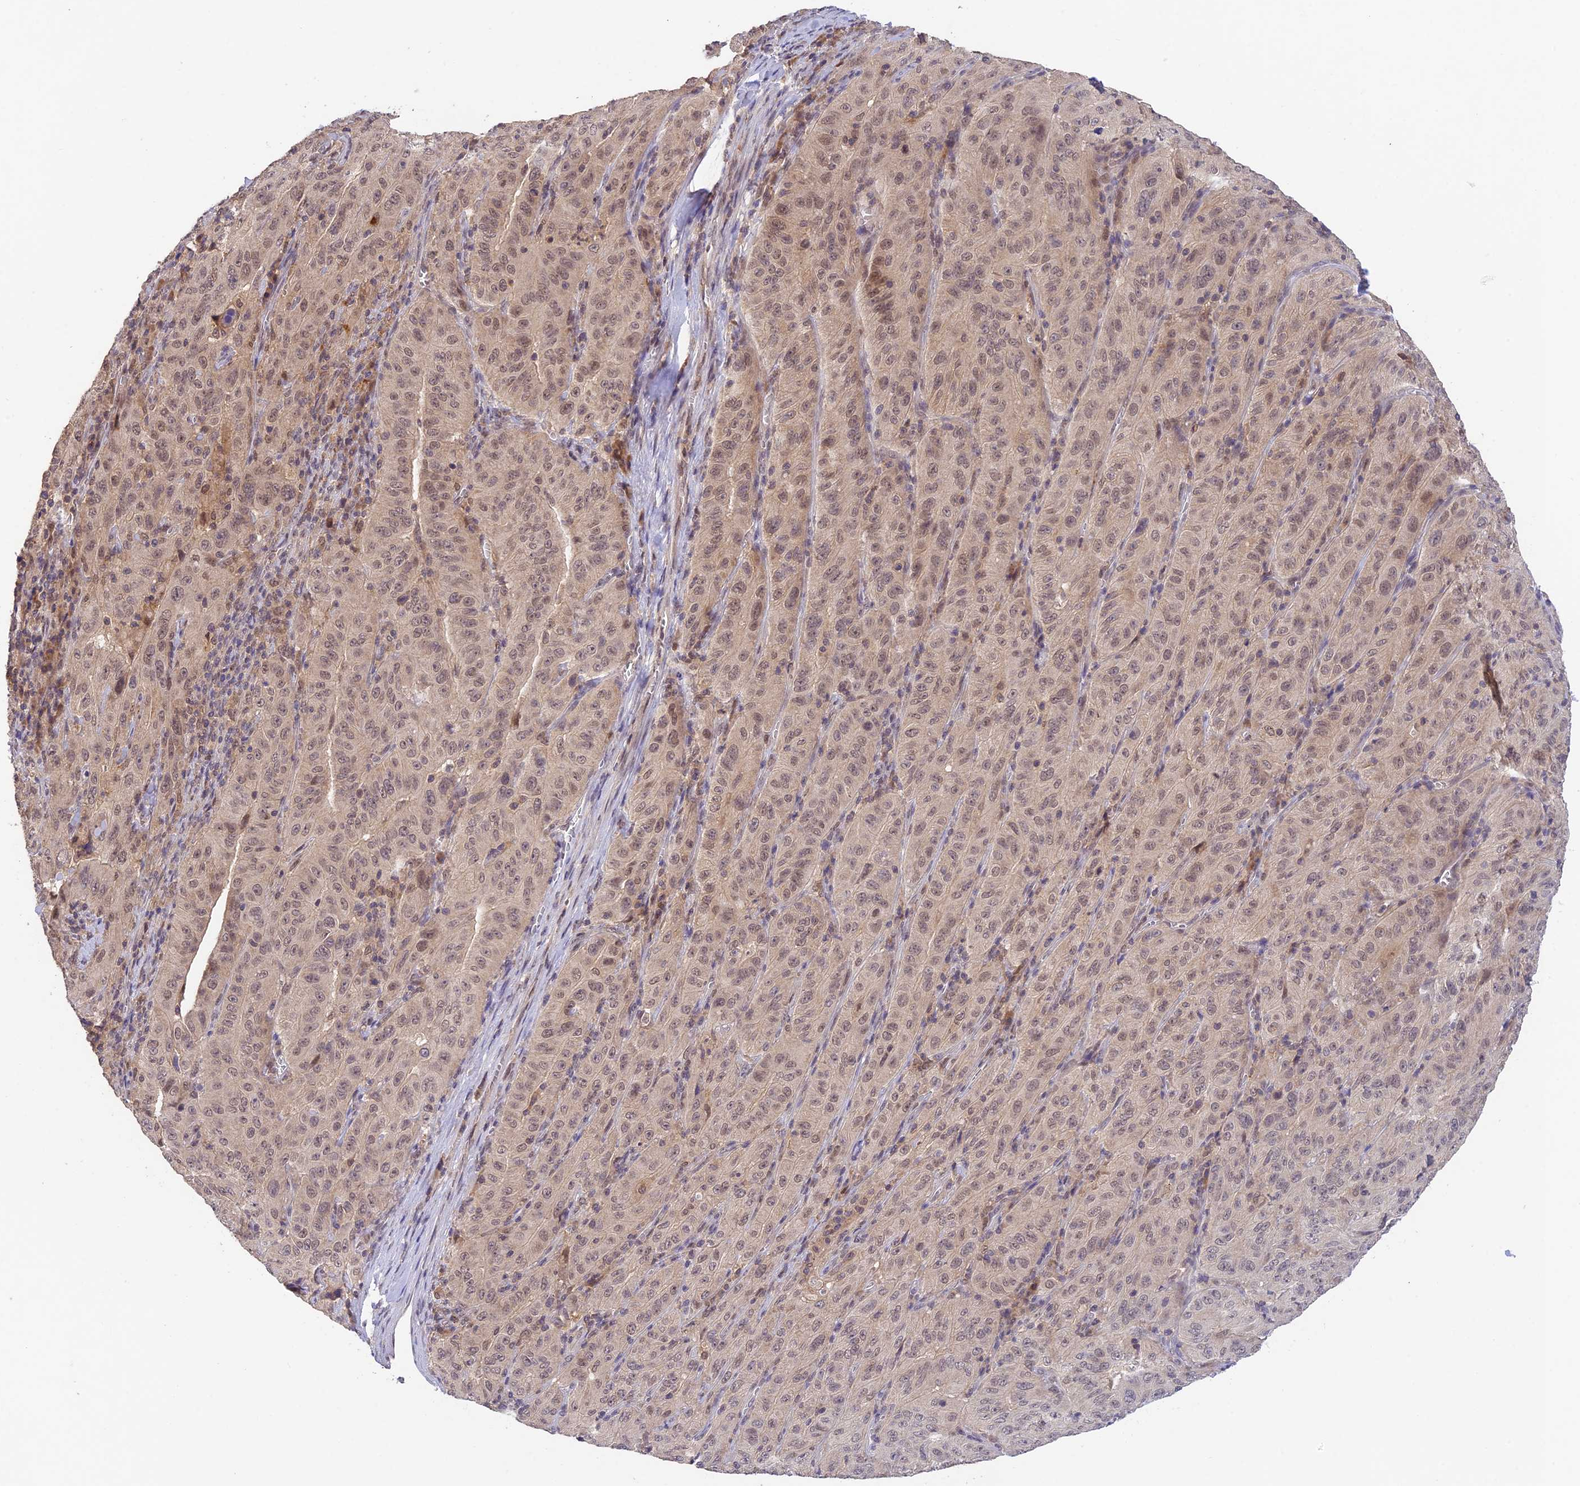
{"staining": {"intensity": "weak", "quantity": ">75%", "location": "nuclear"}, "tissue": "pancreatic cancer", "cell_type": "Tumor cells", "image_type": "cancer", "snomed": [{"axis": "morphology", "description": "Adenocarcinoma, NOS"}, {"axis": "topography", "description": "Pancreas"}], "caption": "Pancreatic cancer stained with a protein marker shows weak staining in tumor cells.", "gene": "ZNF436", "patient": {"sex": "male", "age": 63}}